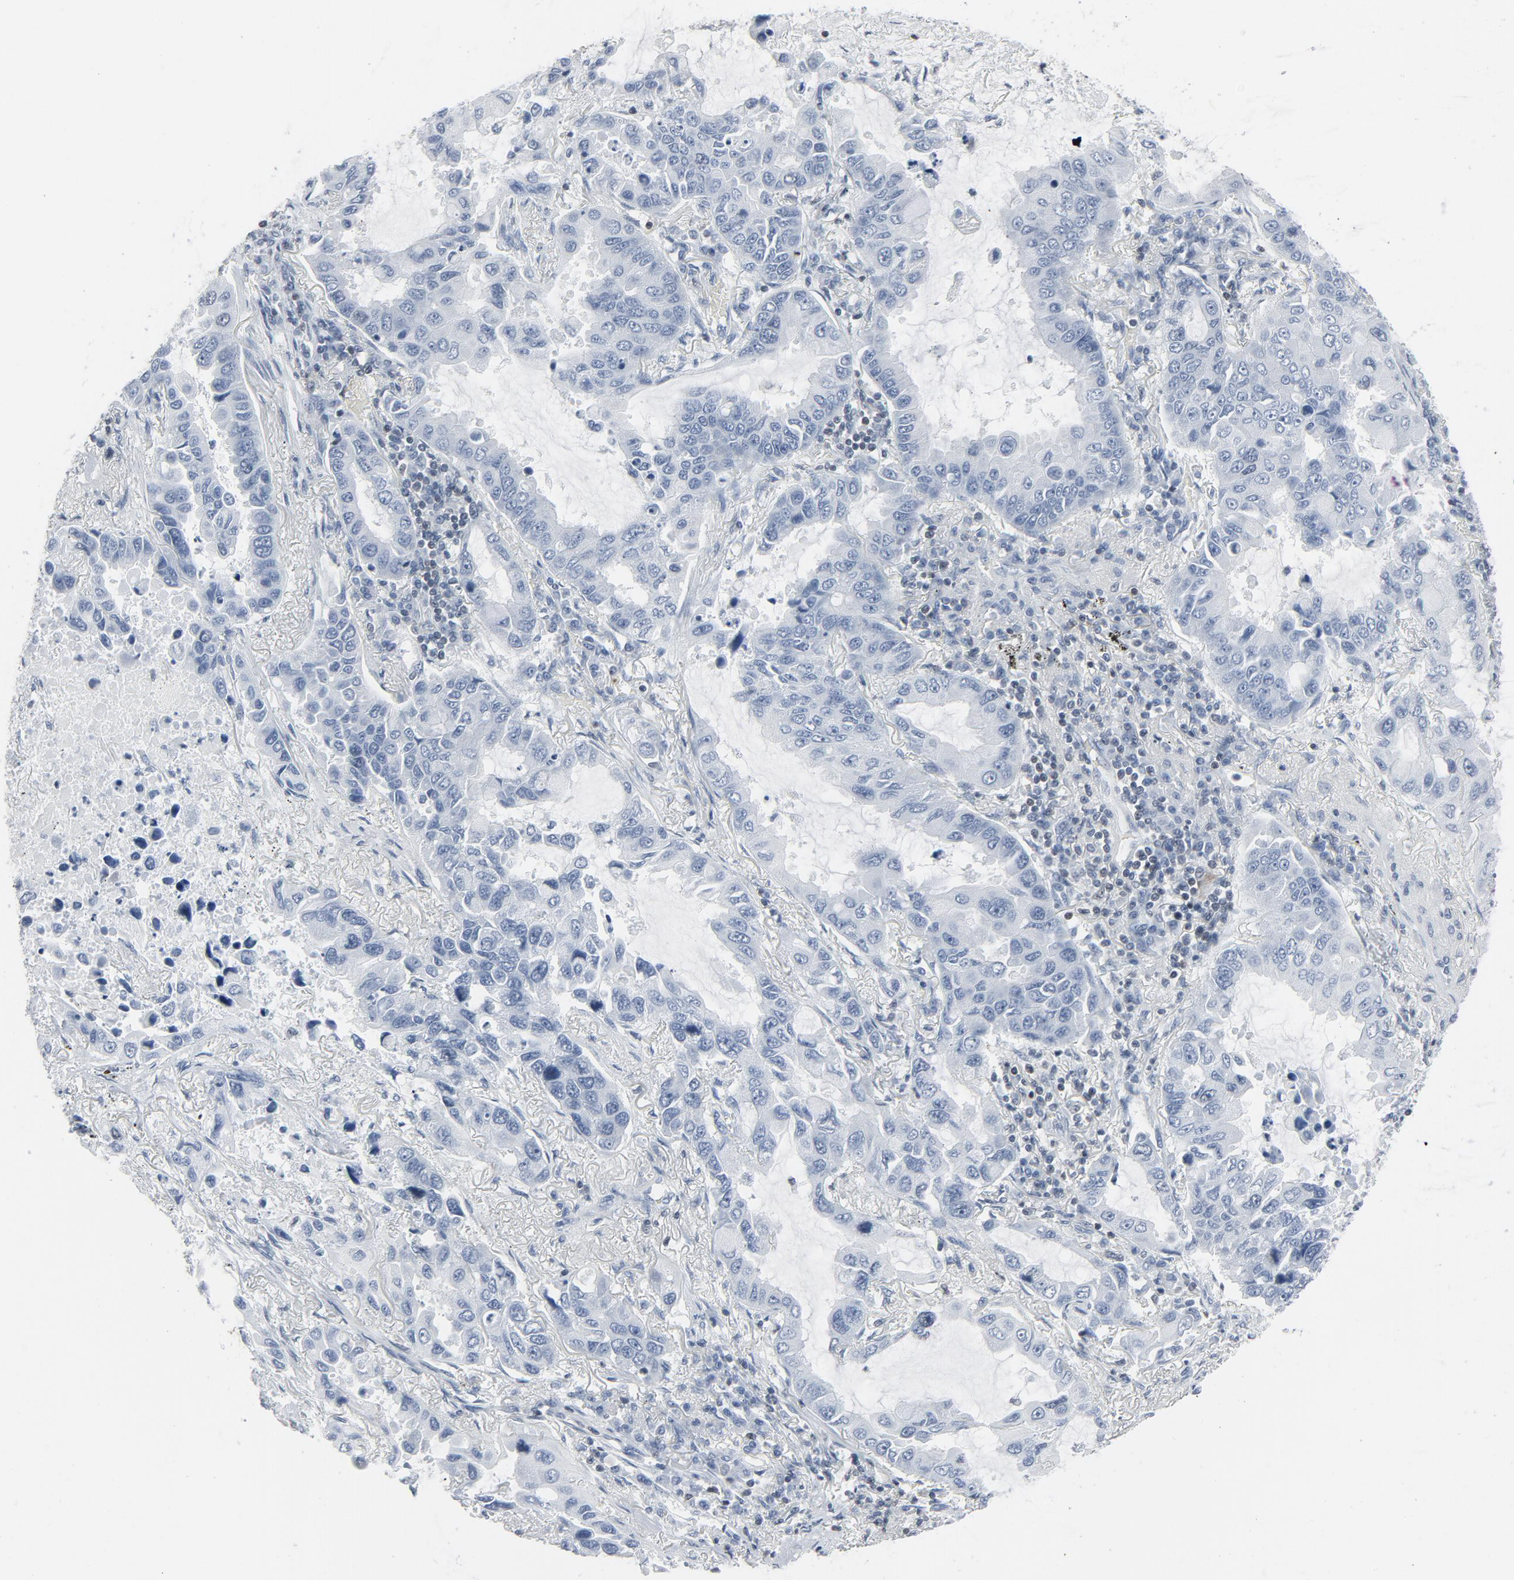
{"staining": {"intensity": "negative", "quantity": "none", "location": "none"}, "tissue": "lung cancer", "cell_type": "Tumor cells", "image_type": "cancer", "snomed": [{"axis": "morphology", "description": "Adenocarcinoma, NOS"}, {"axis": "topography", "description": "Lung"}], "caption": "A high-resolution histopathology image shows immunohistochemistry staining of lung cancer, which reveals no significant positivity in tumor cells.", "gene": "STAT5A", "patient": {"sex": "male", "age": 64}}